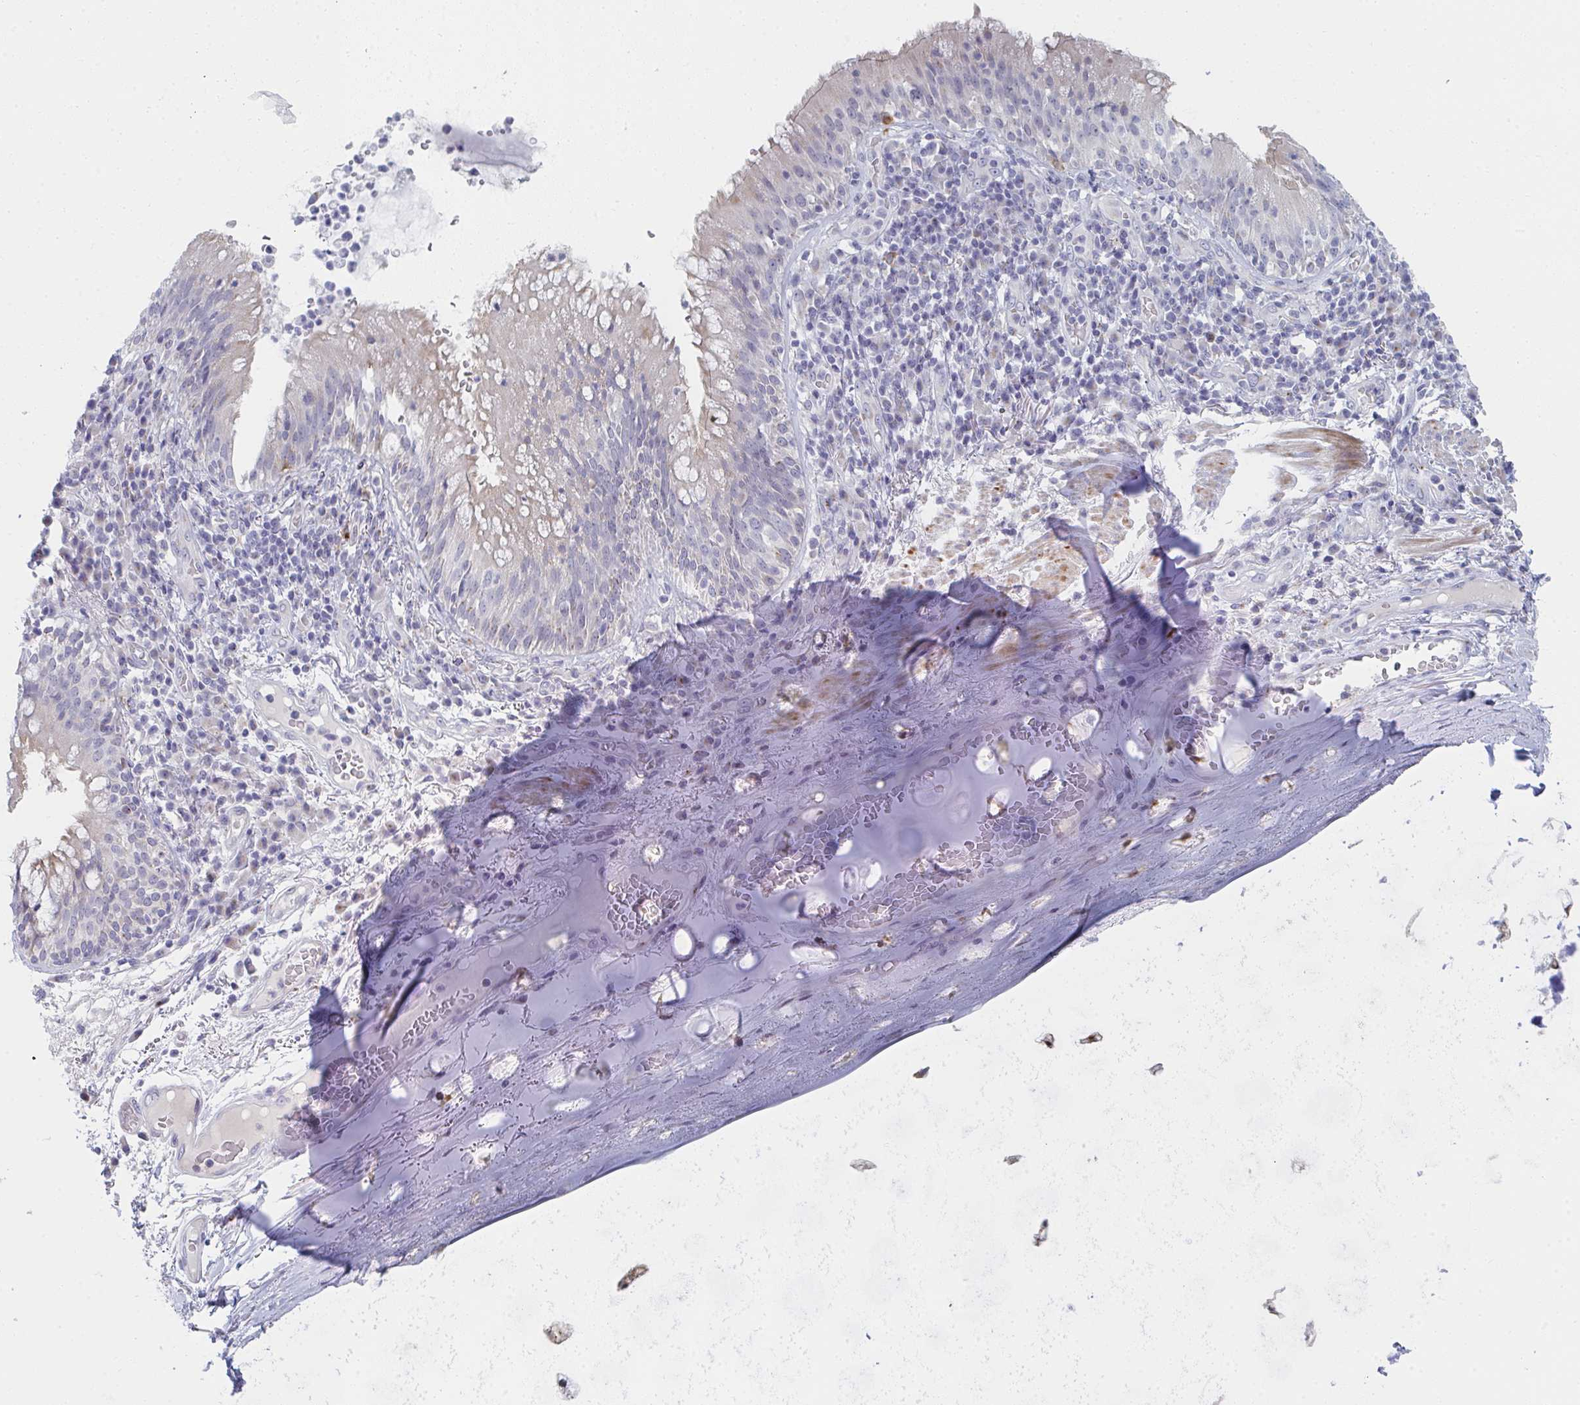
{"staining": {"intensity": "weak", "quantity": "<25%", "location": "cytoplasmic/membranous"}, "tissue": "bronchus", "cell_type": "Respiratory epithelial cells", "image_type": "normal", "snomed": [{"axis": "morphology", "description": "Normal tissue, NOS"}, {"axis": "topography", "description": "Cartilage tissue"}, {"axis": "topography", "description": "Bronchus"}], "caption": "IHC image of unremarkable bronchus: bronchus stained with DAB (3,3'-diaminobenzidine) shows no significant protein positivity in respiratory epithelial cells.", "gene": "PSMG1", "patient": {"sex": "male", "age": 56}}